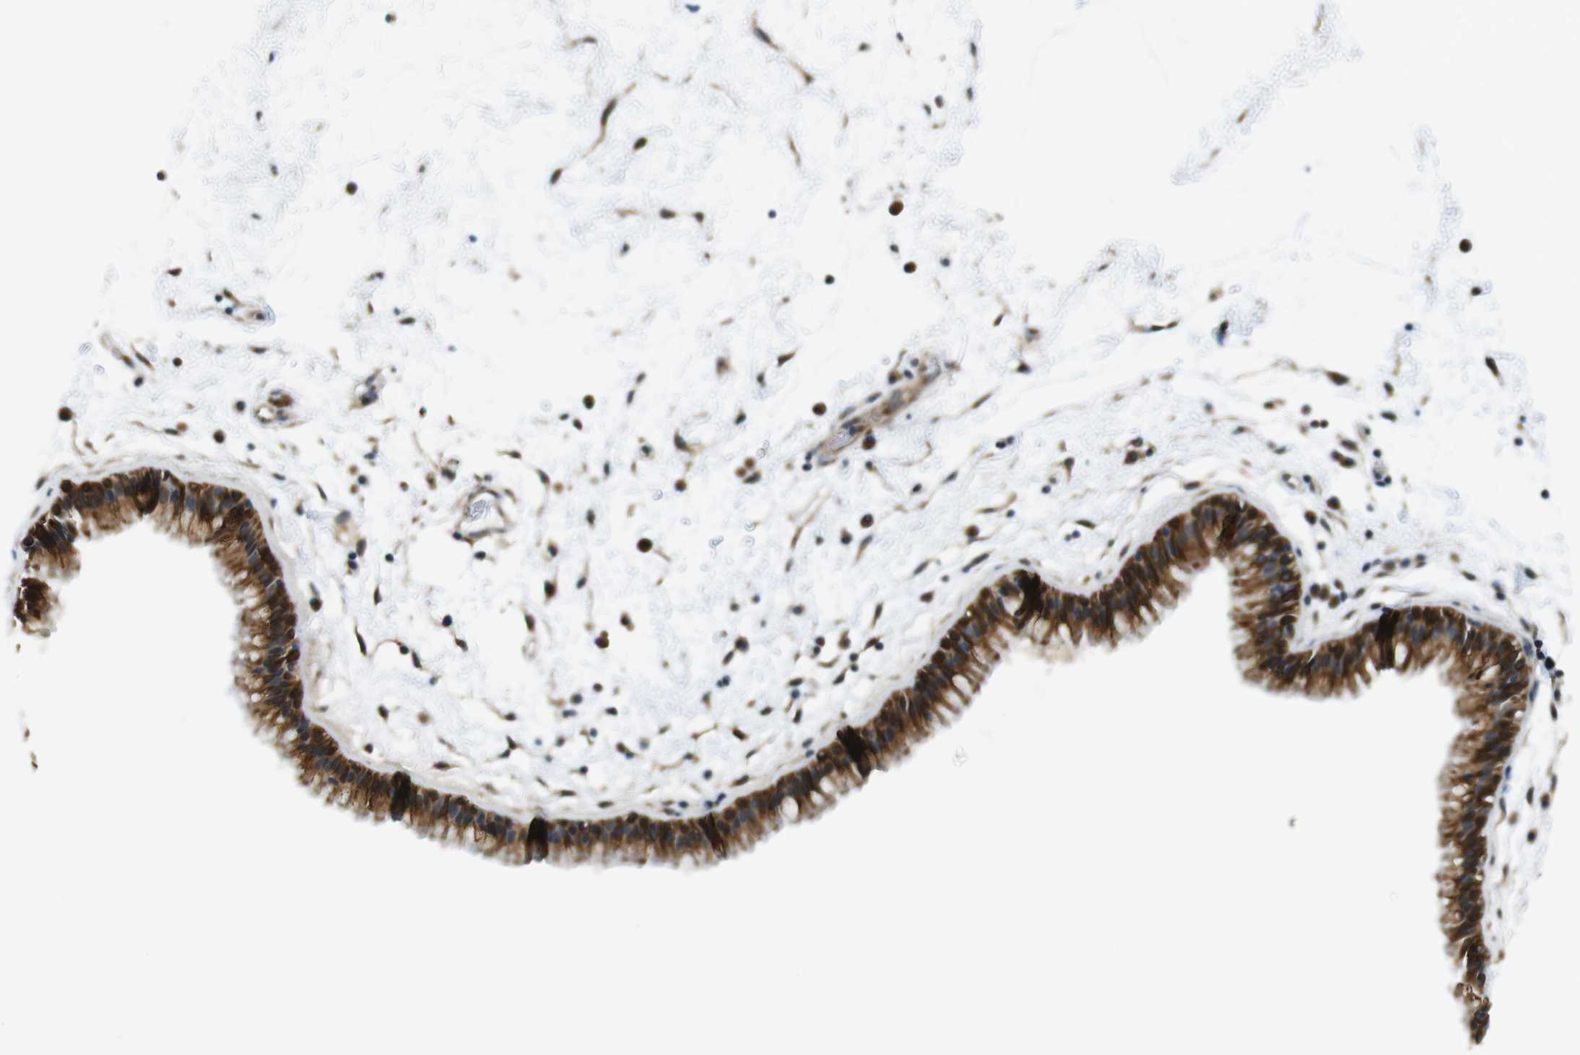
{"staining": {"intensity": "strong", "quantity": ">75%", "location": "cytoplasmic/membranous"}, "tissue": "nasopharynx", "cell_type": "Respiratory epithelial cells", "image_type": "normal", "snomed": [{"axis": "morphology", "description": "Normal tissue, NOS"}, {"axis": "morphology", "description": "Inflammation, NOS"}, {"axis": "topography", "description": "Nasopharynx"}], "caption": "Approximately >75% of respiratory epithelial cells in normal human nasopharynx display strong cytoplasmic/membranous protein expression as visualized by brown immunohistochemical staining.", "gene": "ZDHHC3", "patient": {"sex": "male", "age": 48}}